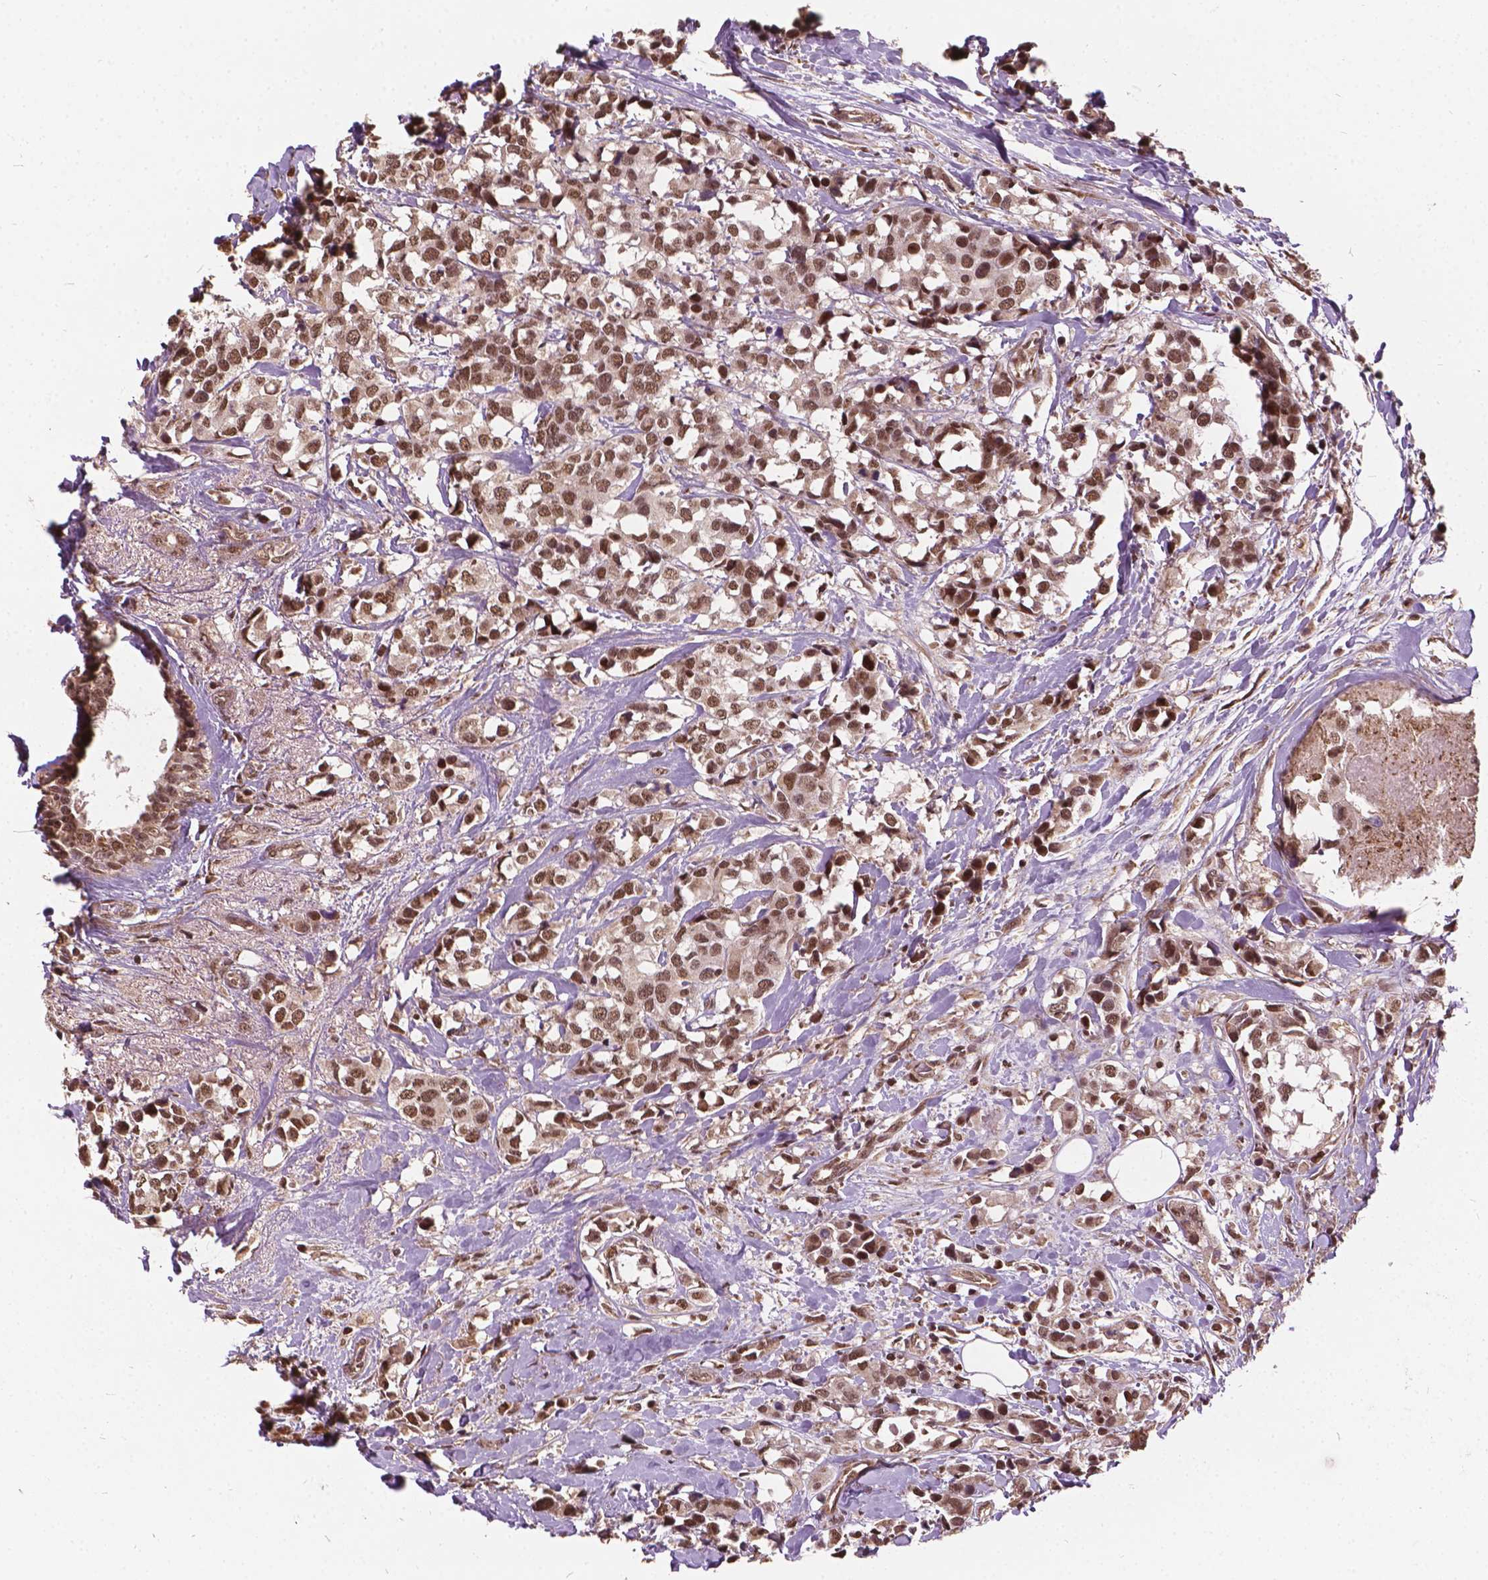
{"staining": {"intensity": "moderate", "quantity": ">75%", "location": "nuclear"}, "tissue": "breast cancer", "cell_type": "Tumor cells", "image_type": "cancer", "snomed": [{"axis": "morphology", "description": "Lobular carcinoma"}, {"axis": "topography", "description": "Breast"}], "caption": "Brown immunohistochemical staining in human breast cancer (lobular carcinoma) demonstrates moderate nuclear positivity in about >75% of tumor cells. The protein is shown in brown color, while the nuclei are stained blue.", "gene": "GPS2", "patient": {"sex": "female", "age": 59}}